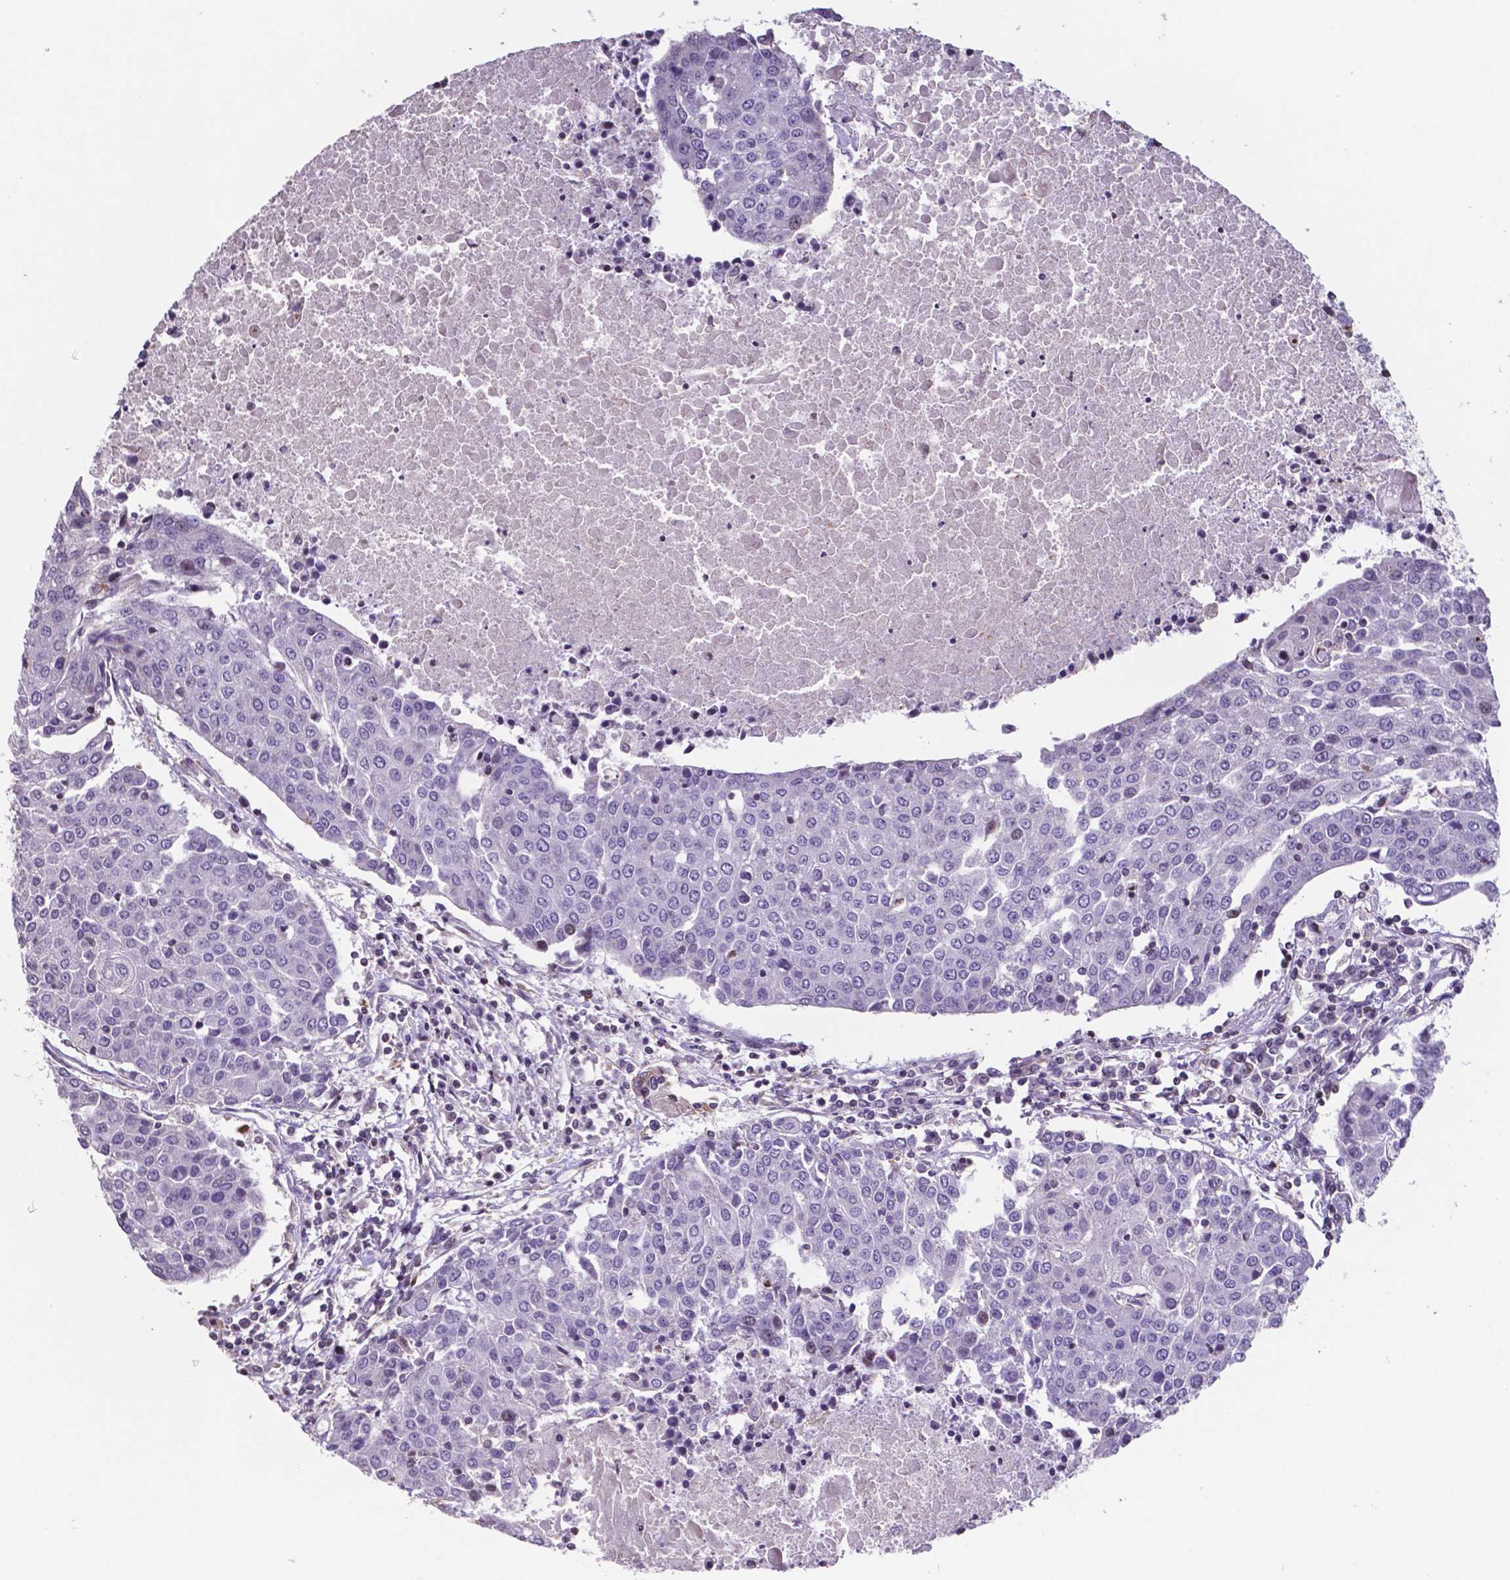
{"staining": {"intensity": "negative", "quantity": "none", "location": "none"}, "tissue": "urothelial cancer", "cell_type": "Tumor cells", "image_type": "cancer", "snomed": [{"axis": "morphology", "description": "Urothelial carcinoma, High grade"}, {"axis": "topography", "description": "Urinary bladder"}], "caption": "Tumor cells are negative for brown protein staining in high-grade urothelial carcinoma. The staining is performed using DAB brown chromogen with nuclei counter-stained in using hematoxylin.", "gene": "MLC1", "patient": {"sex": "female", "age": 85}}